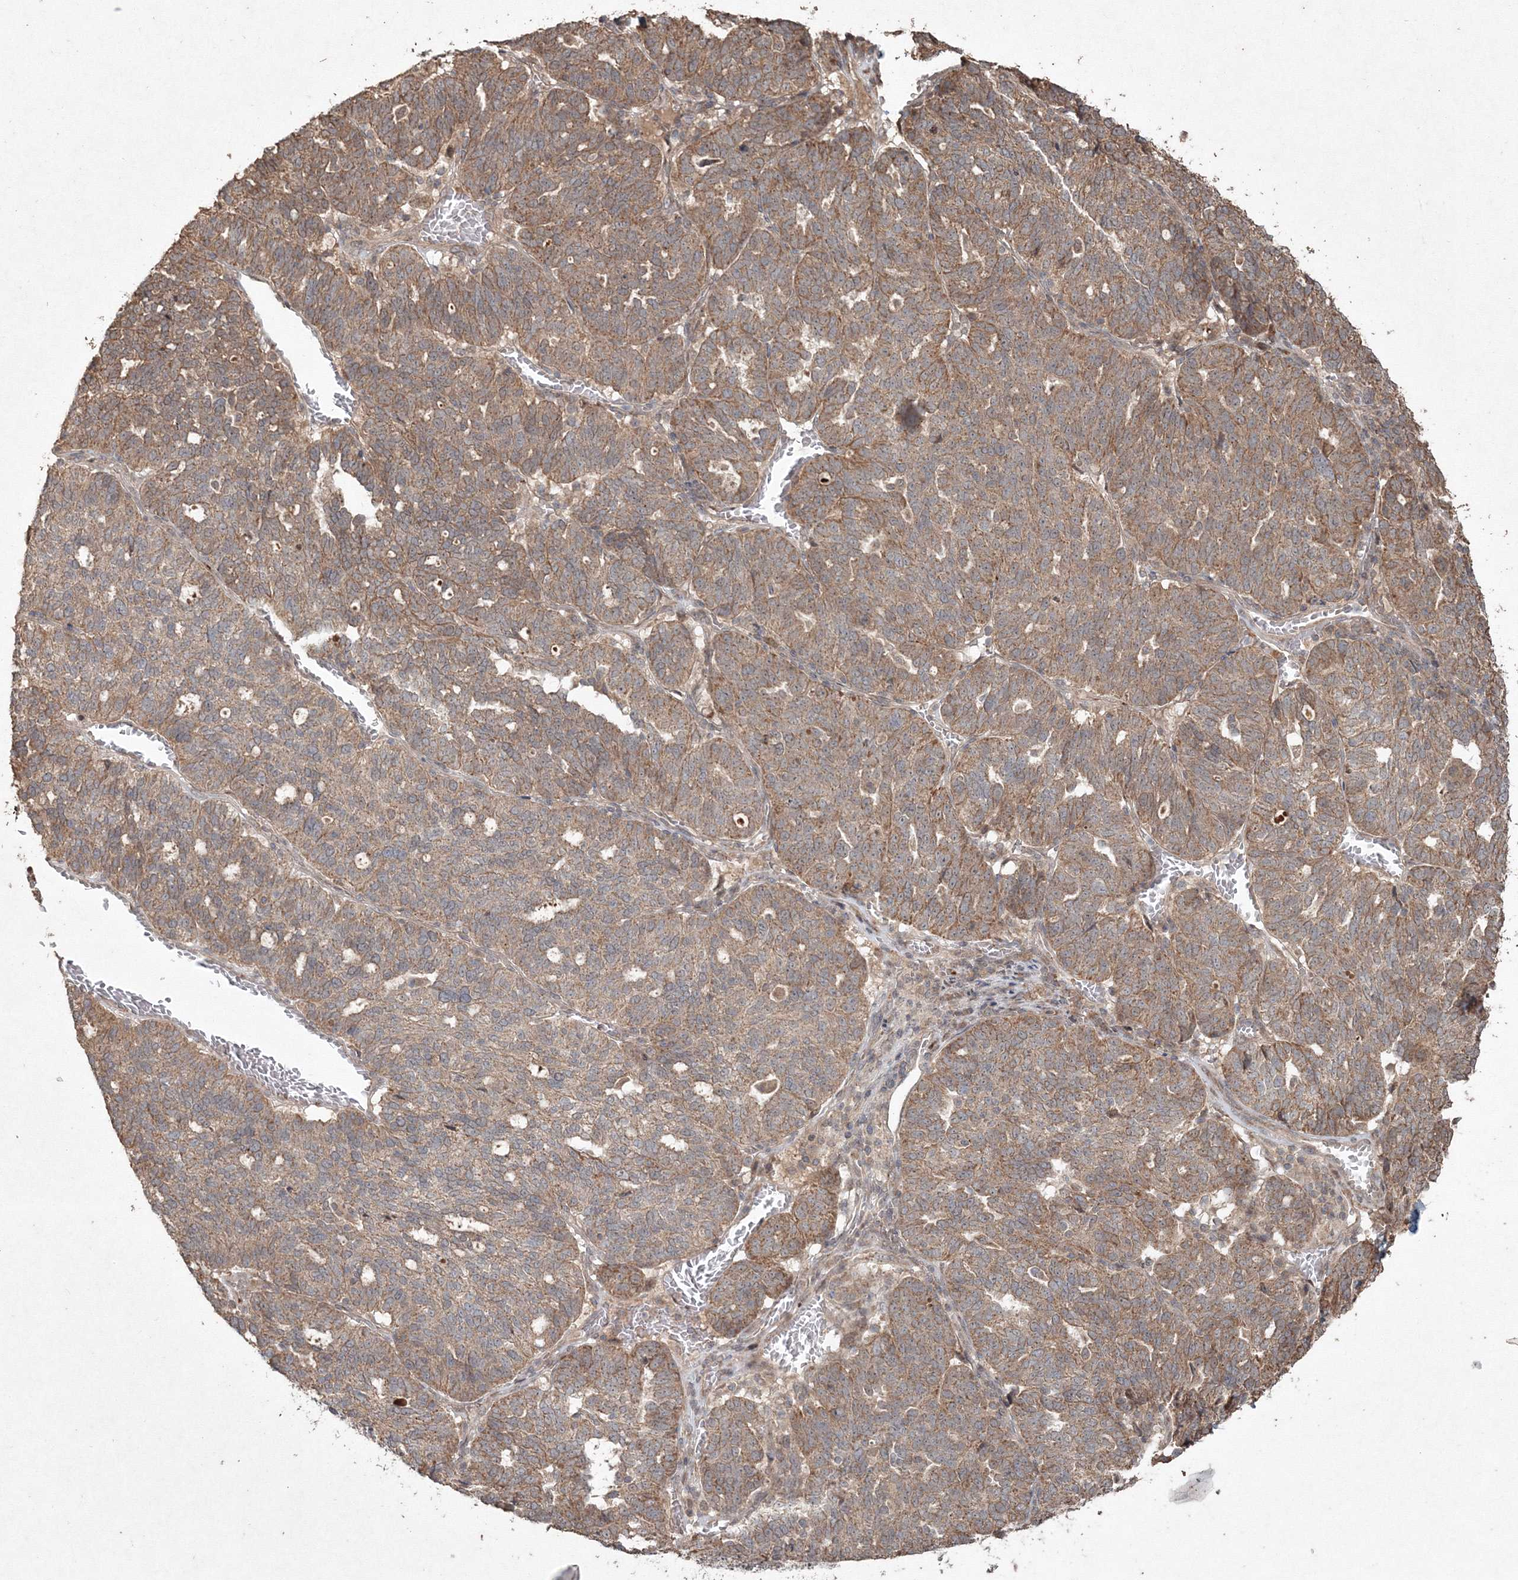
{"staining": {"intensity": "moderate", "quantity": ">75%", "location": "cytoplasmic/membranous"}, "tissue": "ovarian cancer", "cell_type": "Tumor cells", "image_type": "cancer", "snomed": [{"axis": "morphology", "description": "Cystadenocarcinoma, serous, NOS"}, {"axis": "topography", "description": "Ovary"}], "caption": "Brown immunohistochemical staining in human ovarian cancer shows moderate cytoplasmic/membranous staining in about >75% of tumor cells.", "gene": "ANAPC16", "patient": {"sex": "female", "age": 59}}